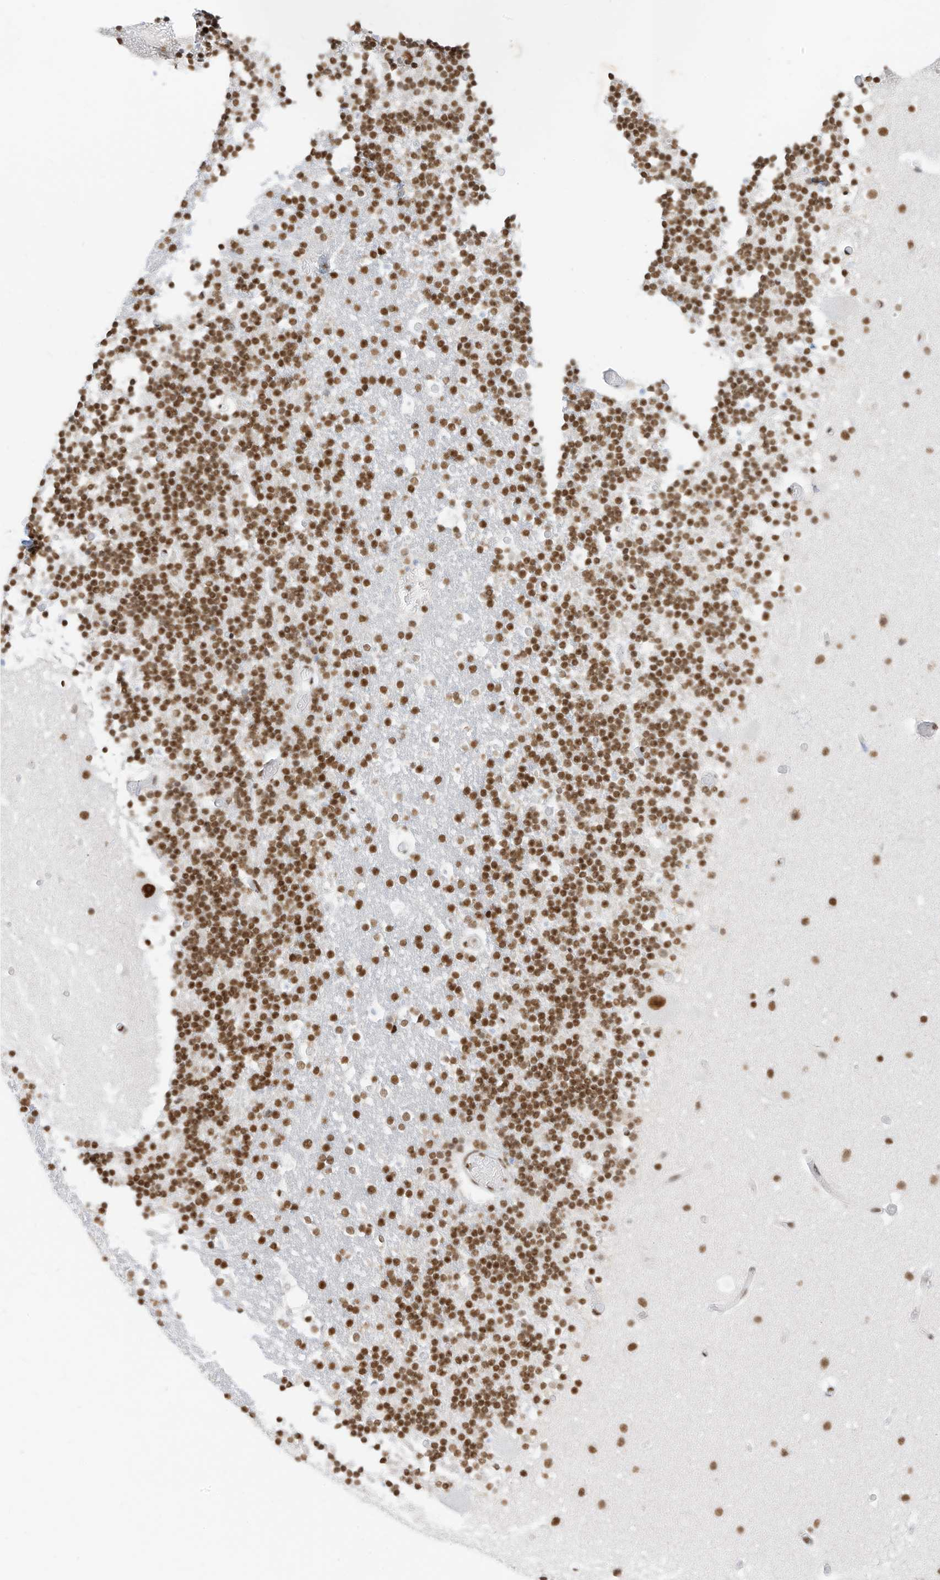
{"staining": {"intensity": "strong", "quantity": "25%-75%", "location": "nuclear"}, "tissue": "cerebellum", "cell_type": "Cells in granular layer", "image_type": "normal", "snomed": [{"axis": "morphology", "description": "Normal tissue, NOS"}, {"axis": "topography", "description": "Cerebellum"}], "caption": "Strong nuclear positivity for a protein is seen in approximately 25%-75% of cells in granular layer of unremarkable cerebellum using IHC.", "gene": "SMARCA2", "patient": {"sex": "male", "age": 57}}